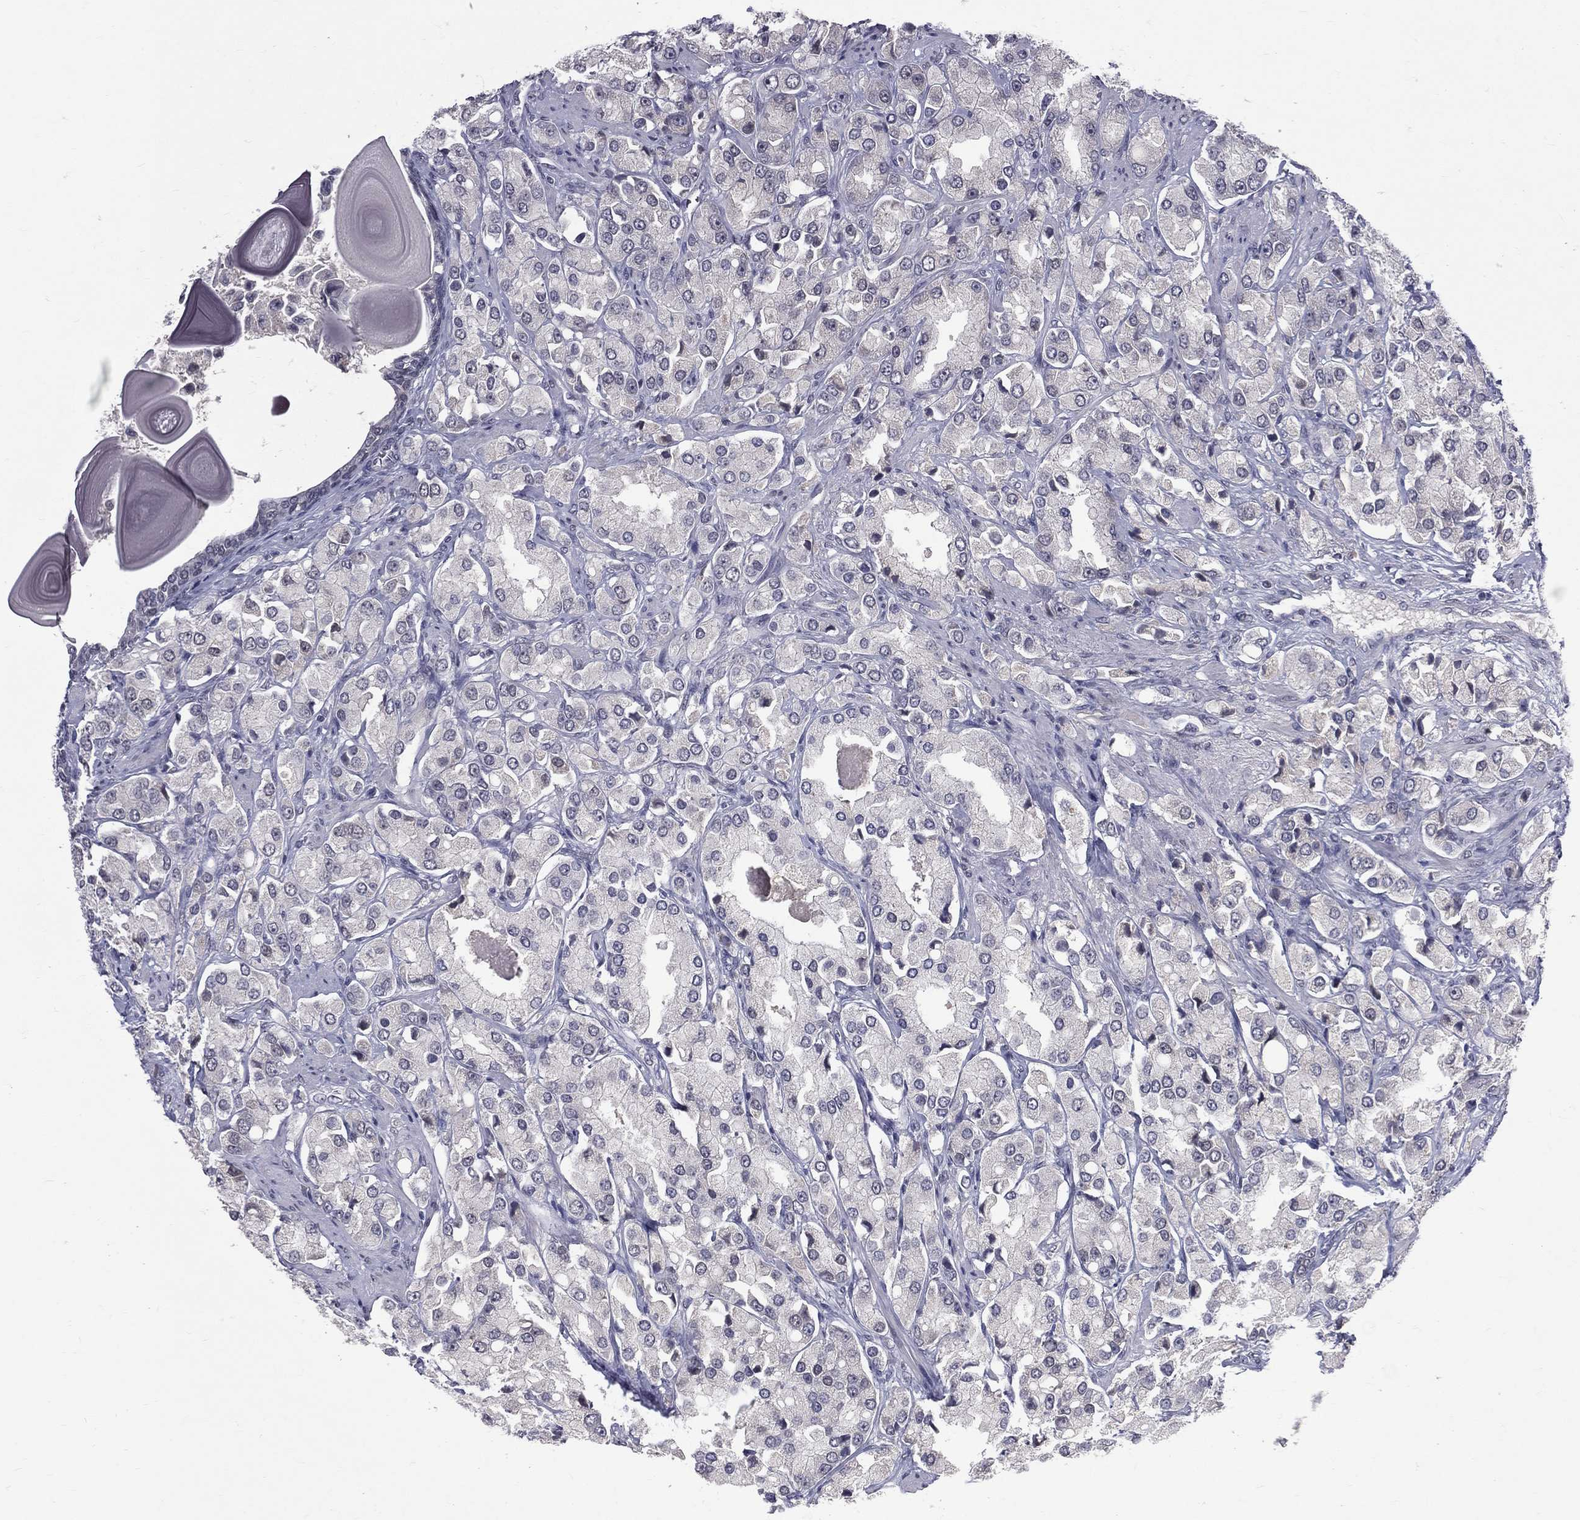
{"staining": {"intensity": "negative", "quantity": "none", "location": "none"}, "tissue": "prostate cancer", "cell_type": "Tumor cells", "image_type": "cancer", "snomed": [{"axis": "morphology", "description": "Adenocarcinoma, NOS"}, {"axis": "topography", "description": "Prostate and seminal vesicle, NOS"}, {"axis": "topography", "description": "Prostate"}], "caption": "IHC of human adenocarcinoma (prostate) demonstrates no staining in tumor cells. The staining is performed using DAB brown chromogen with nuclei counter-stained in using hematoxylin.", "gene": "DSG4", "patient": {"sex": "male", "age": 64}}